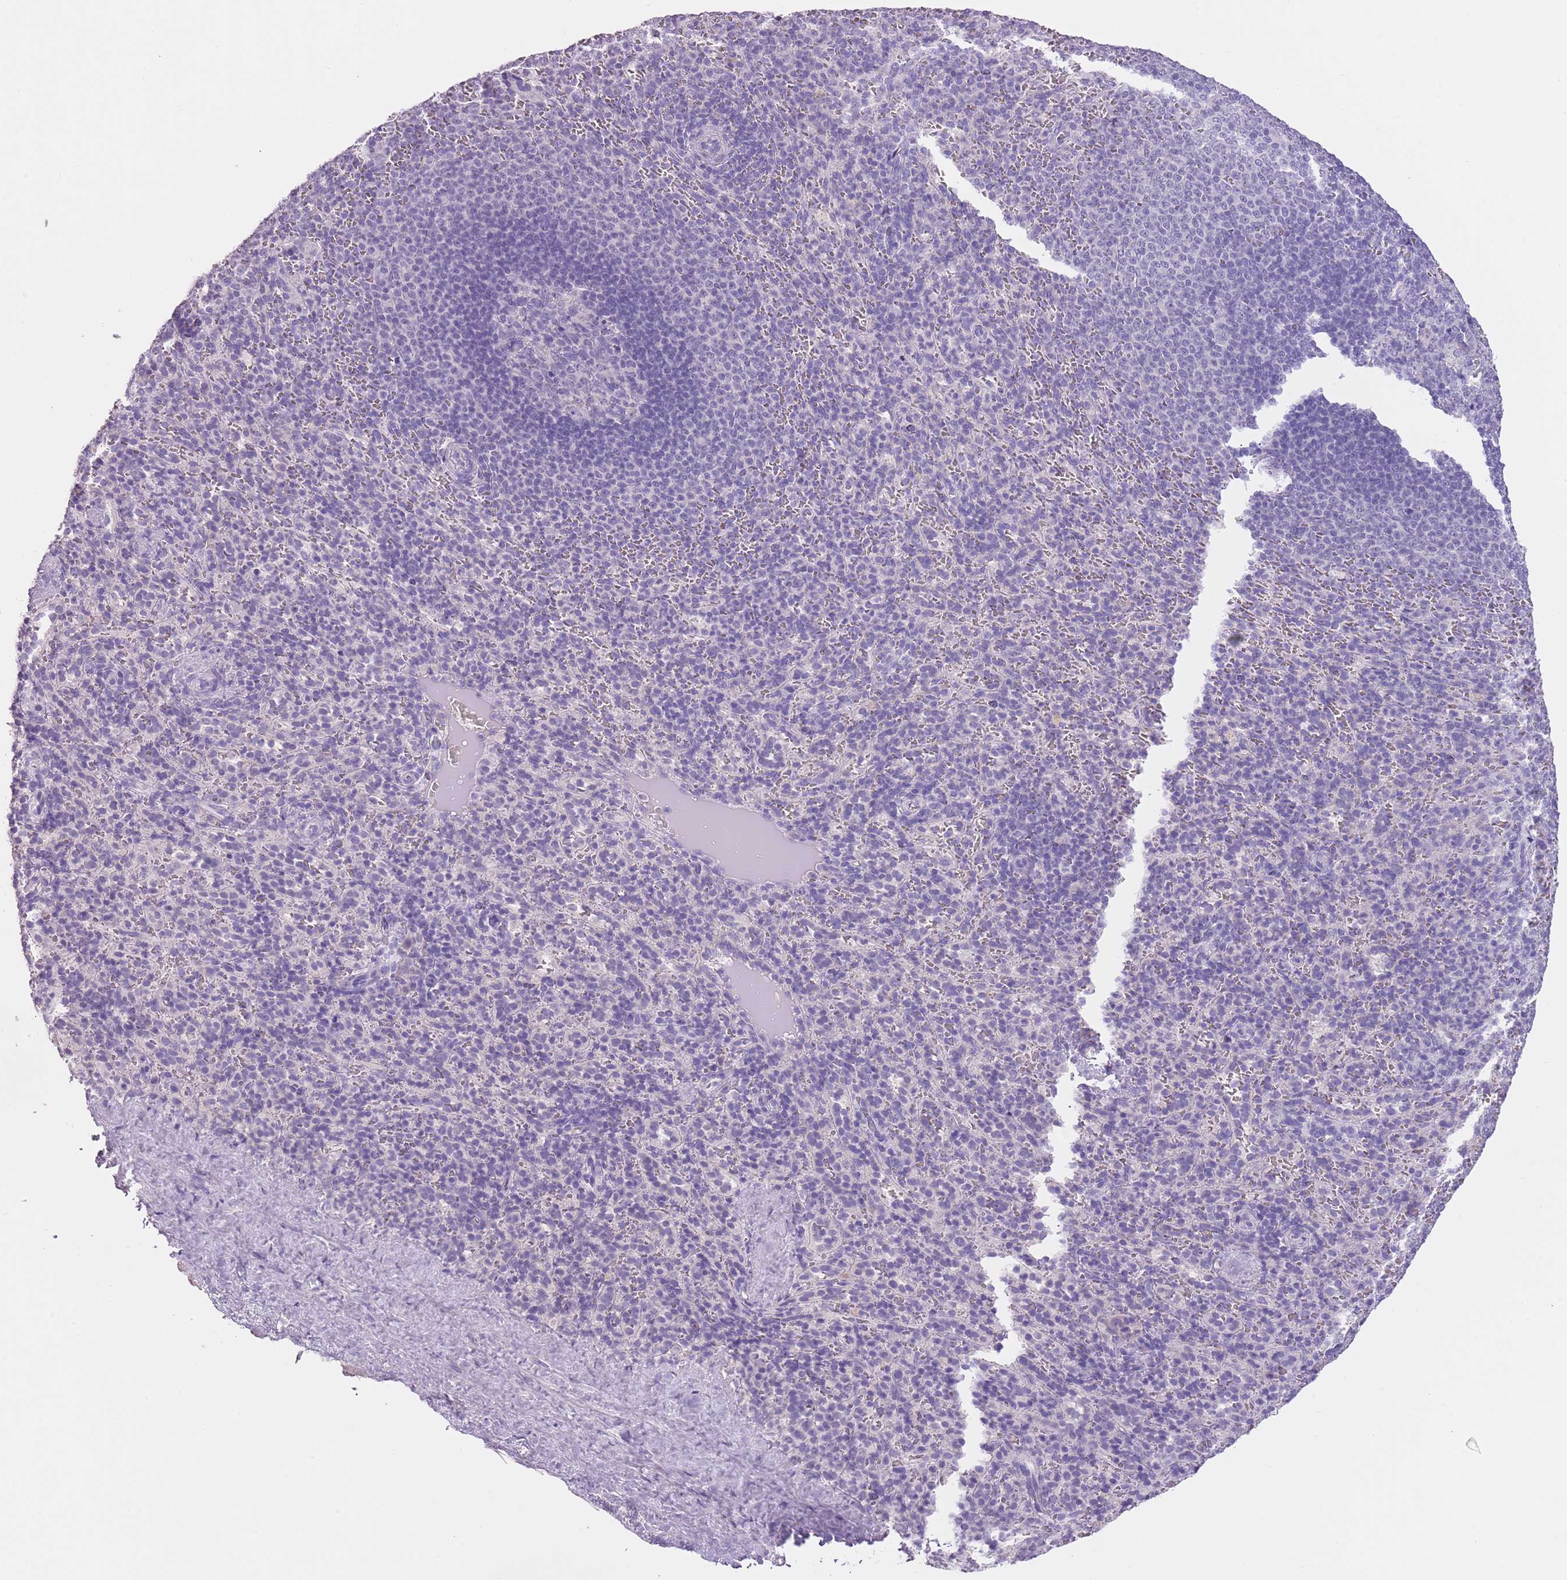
{"staining": {"intensity": "negative", "quantity": "none", "location": "none"}, "tissue": "spleen", "cell_type": "Cells in red pulp", "image_type": "normal", "snomed": [{"axis": "morphology", "description": "Normal tissue, NOS"}, {"axis": "topography", "description": "Spleen"}], "caption": "Normal spleen was stained to show a protein in brown. There is no significant staining in cells in red pulp. (Brightfield microscopy of DAB (3,3'-diaminobenzidine) immunohistochemistry at high magnification).", "gene": "SLC35E3", "patient": {"sex": "female", "age": 21}}